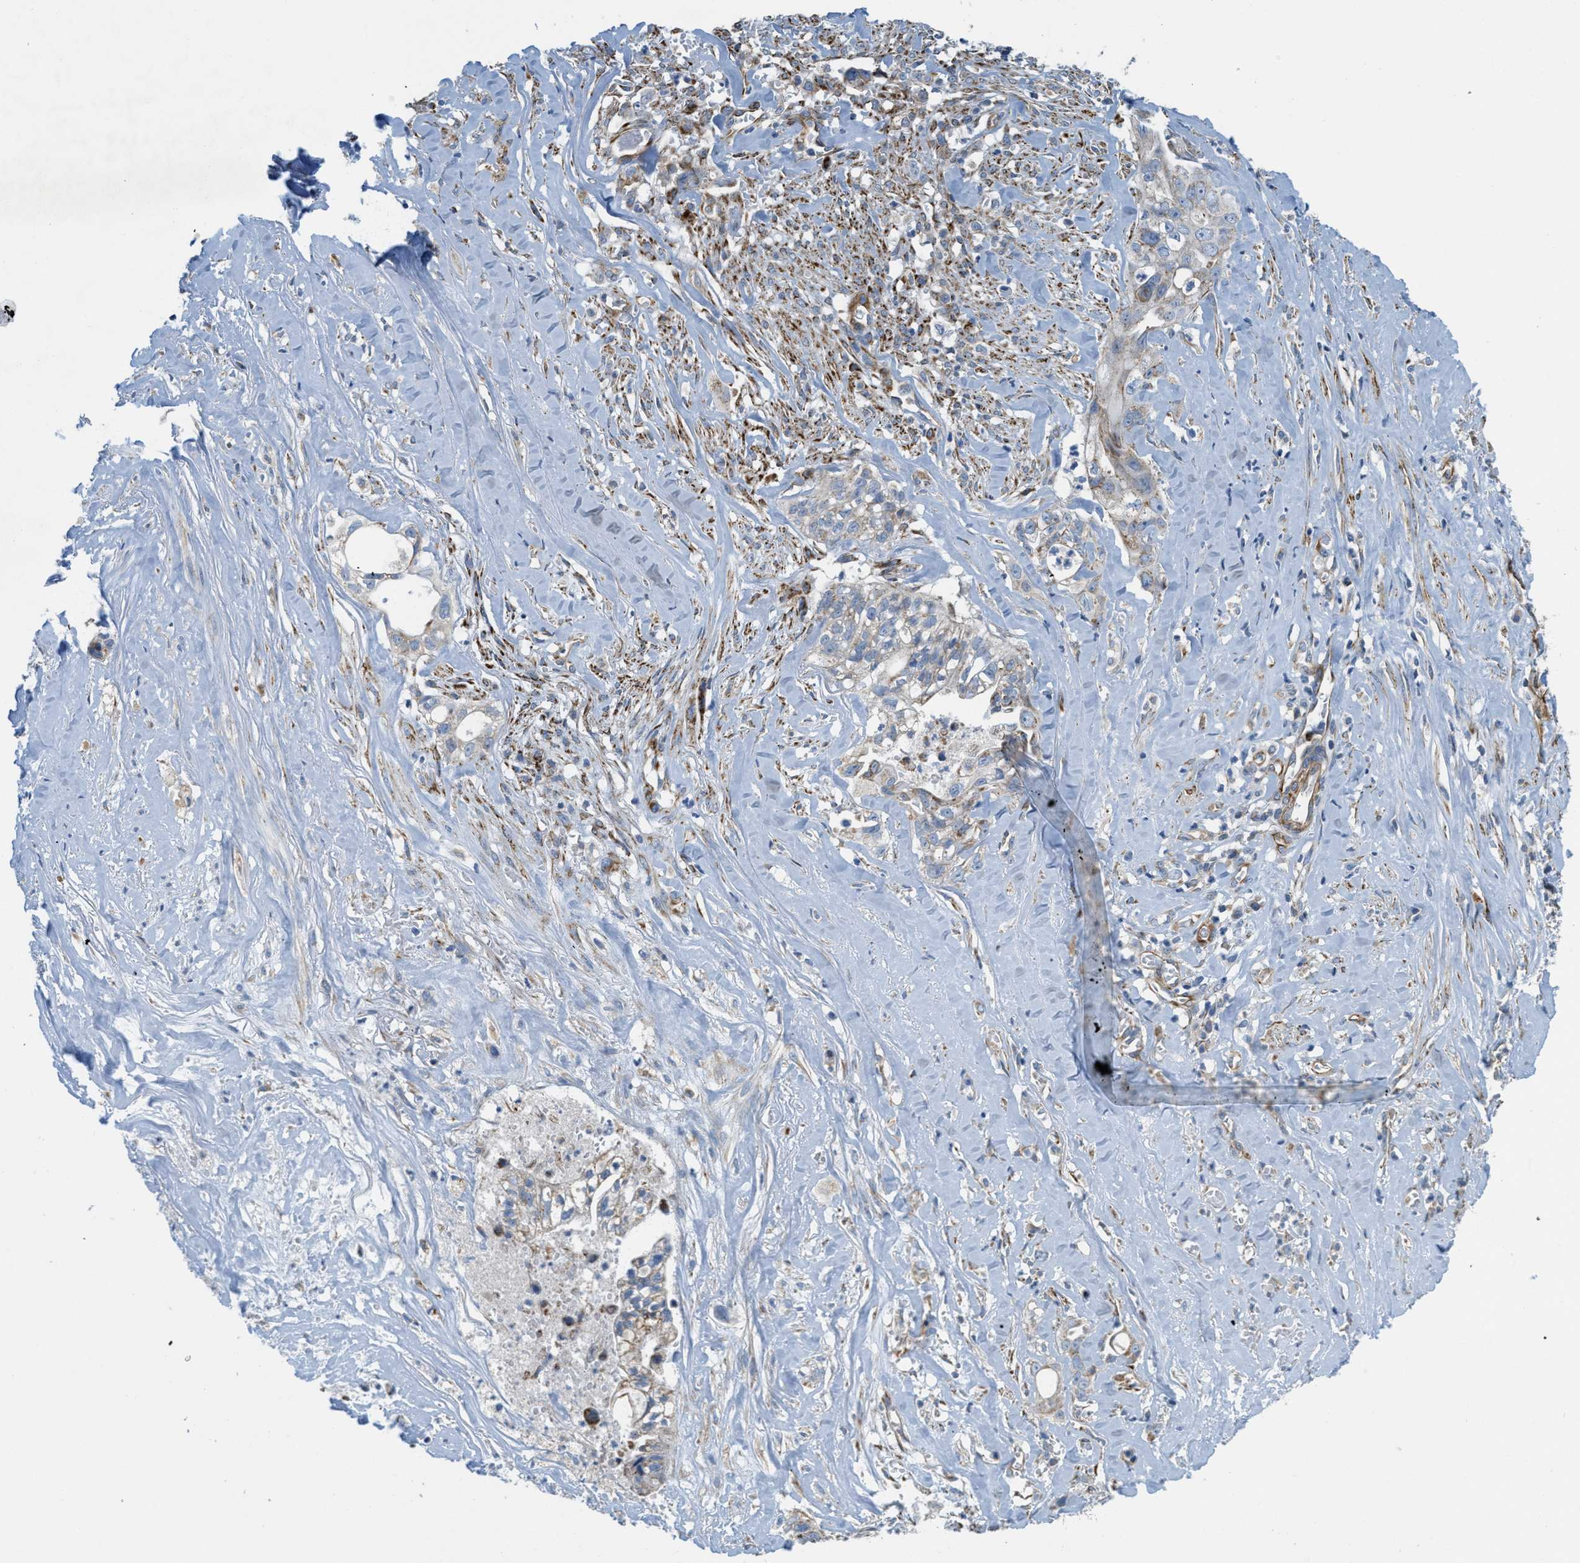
{"staining": {"intensity": "weak", "quantity": "25%-75%", "location": "cytoplasmic/membranous"}, "tissue": "liver cancer", "cell_type": "Tumor cells", "image_type": "cancer", "snomed": [{"axis": "morphology", "description": "Cholangiocarcinoma"}, {"axis": "topography", "description": "Liver"}], "caption": "The image displays a brown stain indicating the presence of a protein in the cytoplasmic/membranous of tumor cells in liver cancer. The staining is performed using DAB brown chromogen to label protein expression. The nuclei are counter-stained blue using hematoxylin.", "gene": "BTN3A1", "patient": {"sex": "female", "age": 70}}